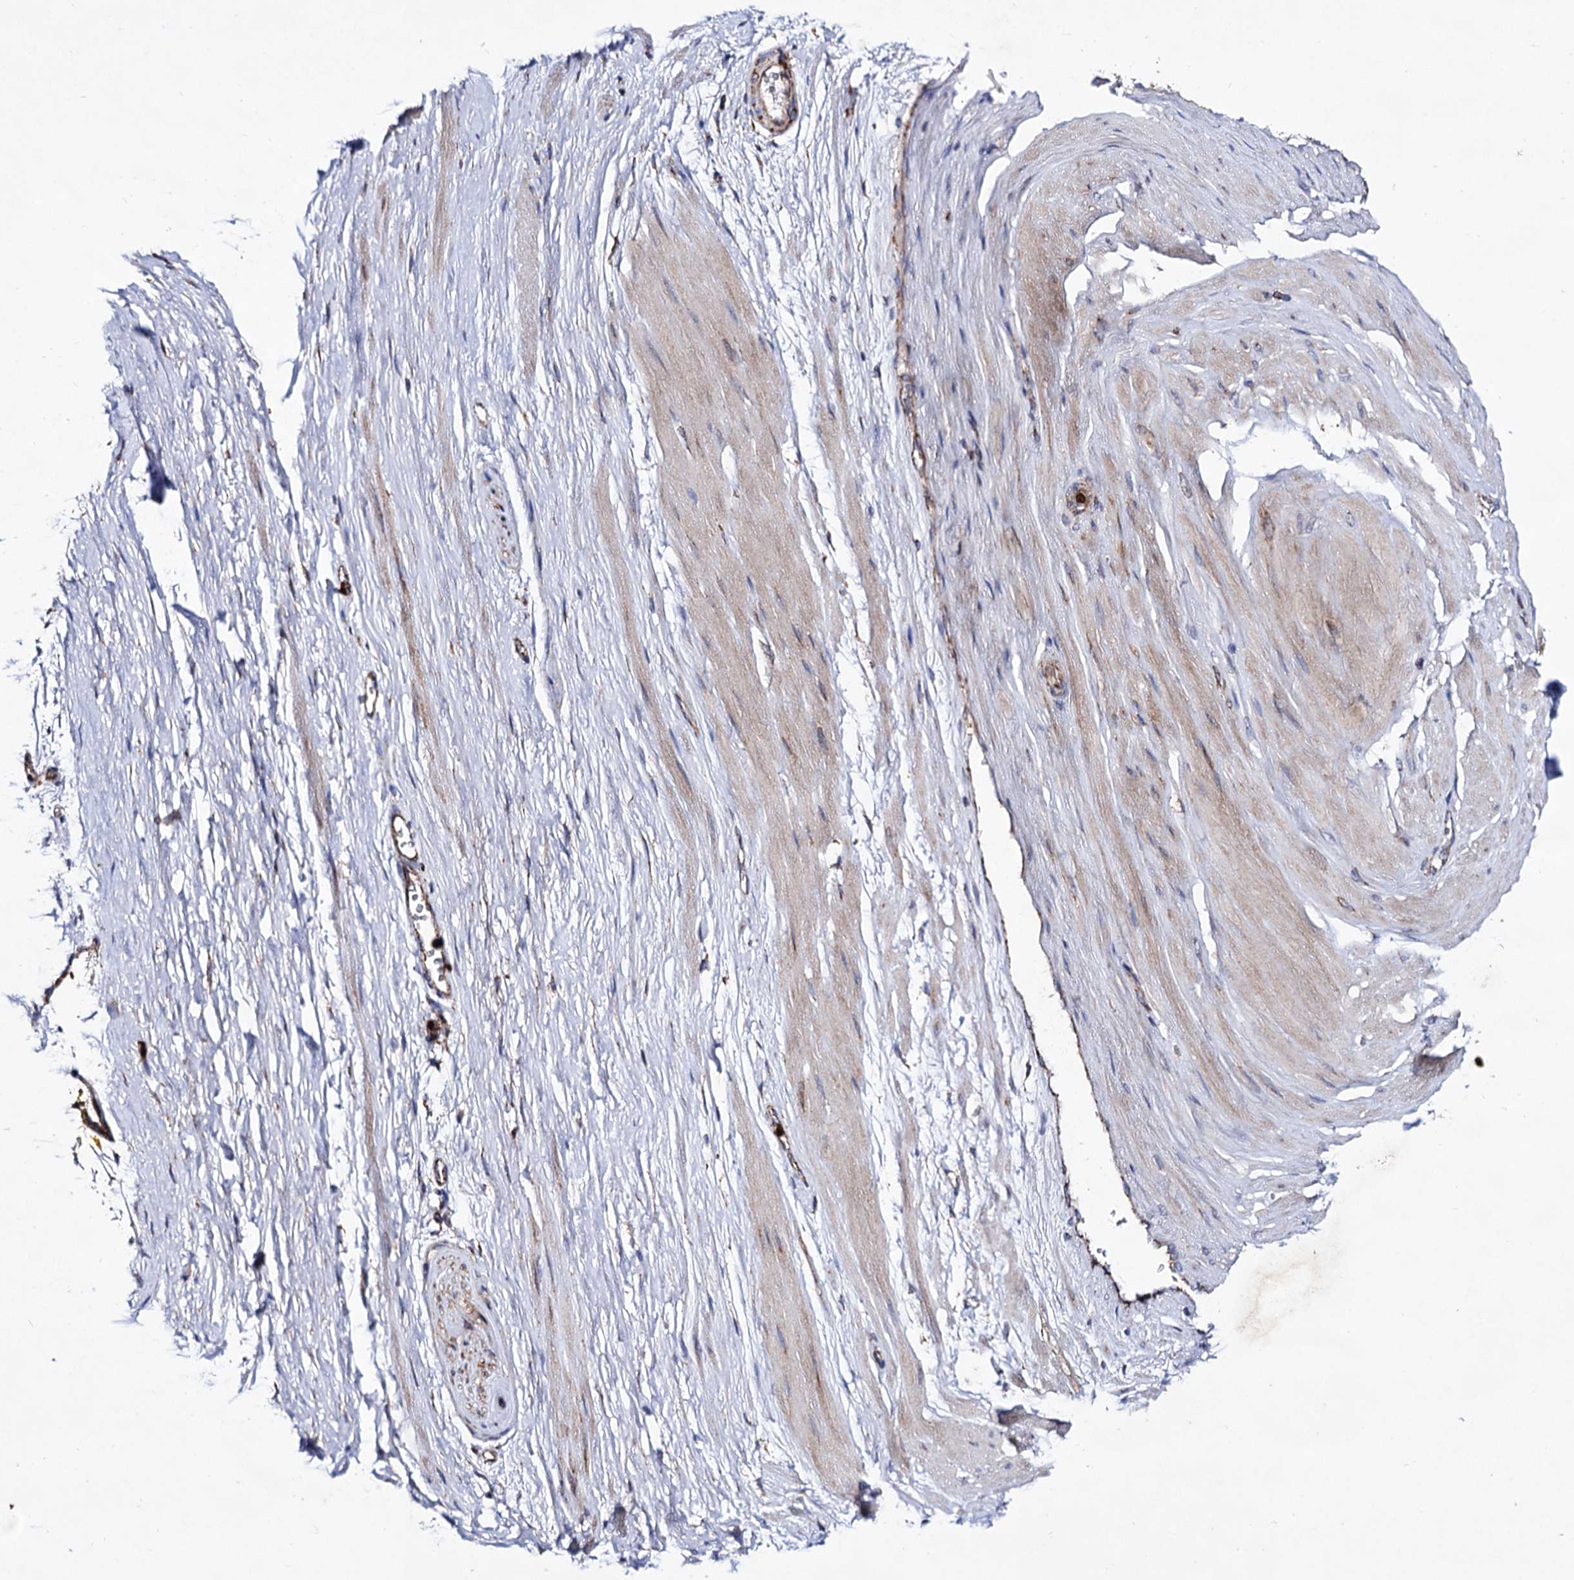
{"staining": {"intensity": "negative", "quantity": "none", "location": "none"}, "tissue": "adipose tissue", "cell_type": "Adipocytes", "image_type": "normal", "snomed": [{"axis": "morphology", "description": "Normal tissue, NOS"}, {"axis": "morphology", "description": "Adenocarcinoma, Low grade"}, {"axis": "topography", "description": "Prostate"}, {"axis": "topography", "description": "Peripheral nerve tissue"}], "caption": "Adipocytes show no significant expression in normal adipose tissue. The staining is performed using DAB brown chromogen with nuclei counter-stained in using hematoxylin.", "gene": "ACAD9", "patient": {"sex": "male", "age": 63}}